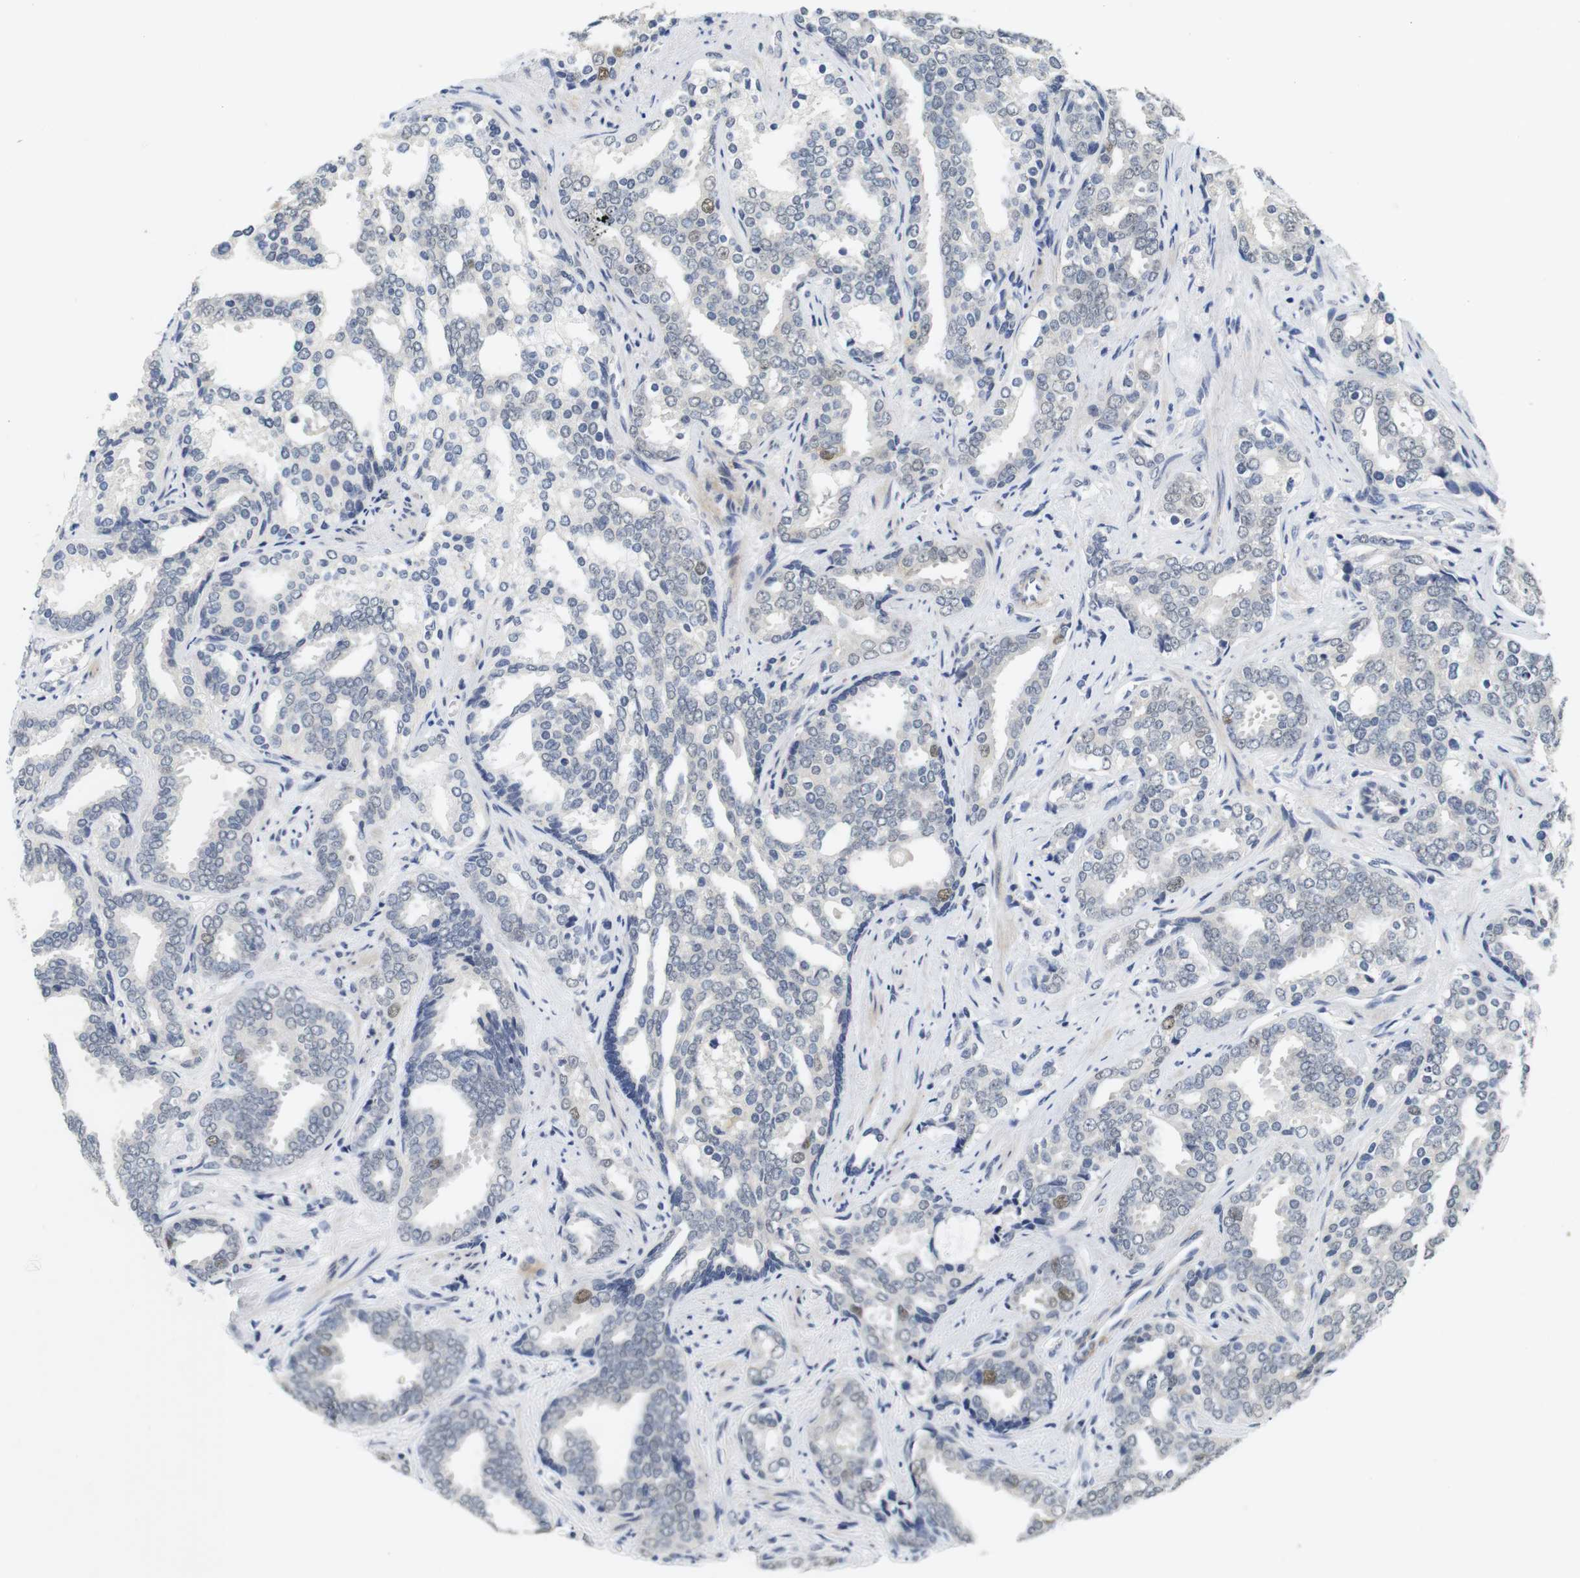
{"staining": {"intensity": "moderate", "quantity": "<25%", "location": "nuclear"}, "tissue": "prostate cancer", "cell_type": "Tumor cells", "image_type": "cancer", "snomed": [{"axis": "morphology", "description": "Adenocarcinoma, High grade"}, {"axis": "topography", "description": "Prostate"}], "caption": "Immunohistochemistry staining of adenocarcinoma (high-grade) (prostate), which exhibits low levels of moderate nuclear positivity in approximately <25% of tumor cells indicating moderate nuclear protein expression. The staining was performed using DAB (3,3'-diaminobenzidine) (brown) for protein detection and nuclei were counterstained in hematoxylin (blue).", "gene": "SKP2", "patient": {"sex": "male", "age": 67}}